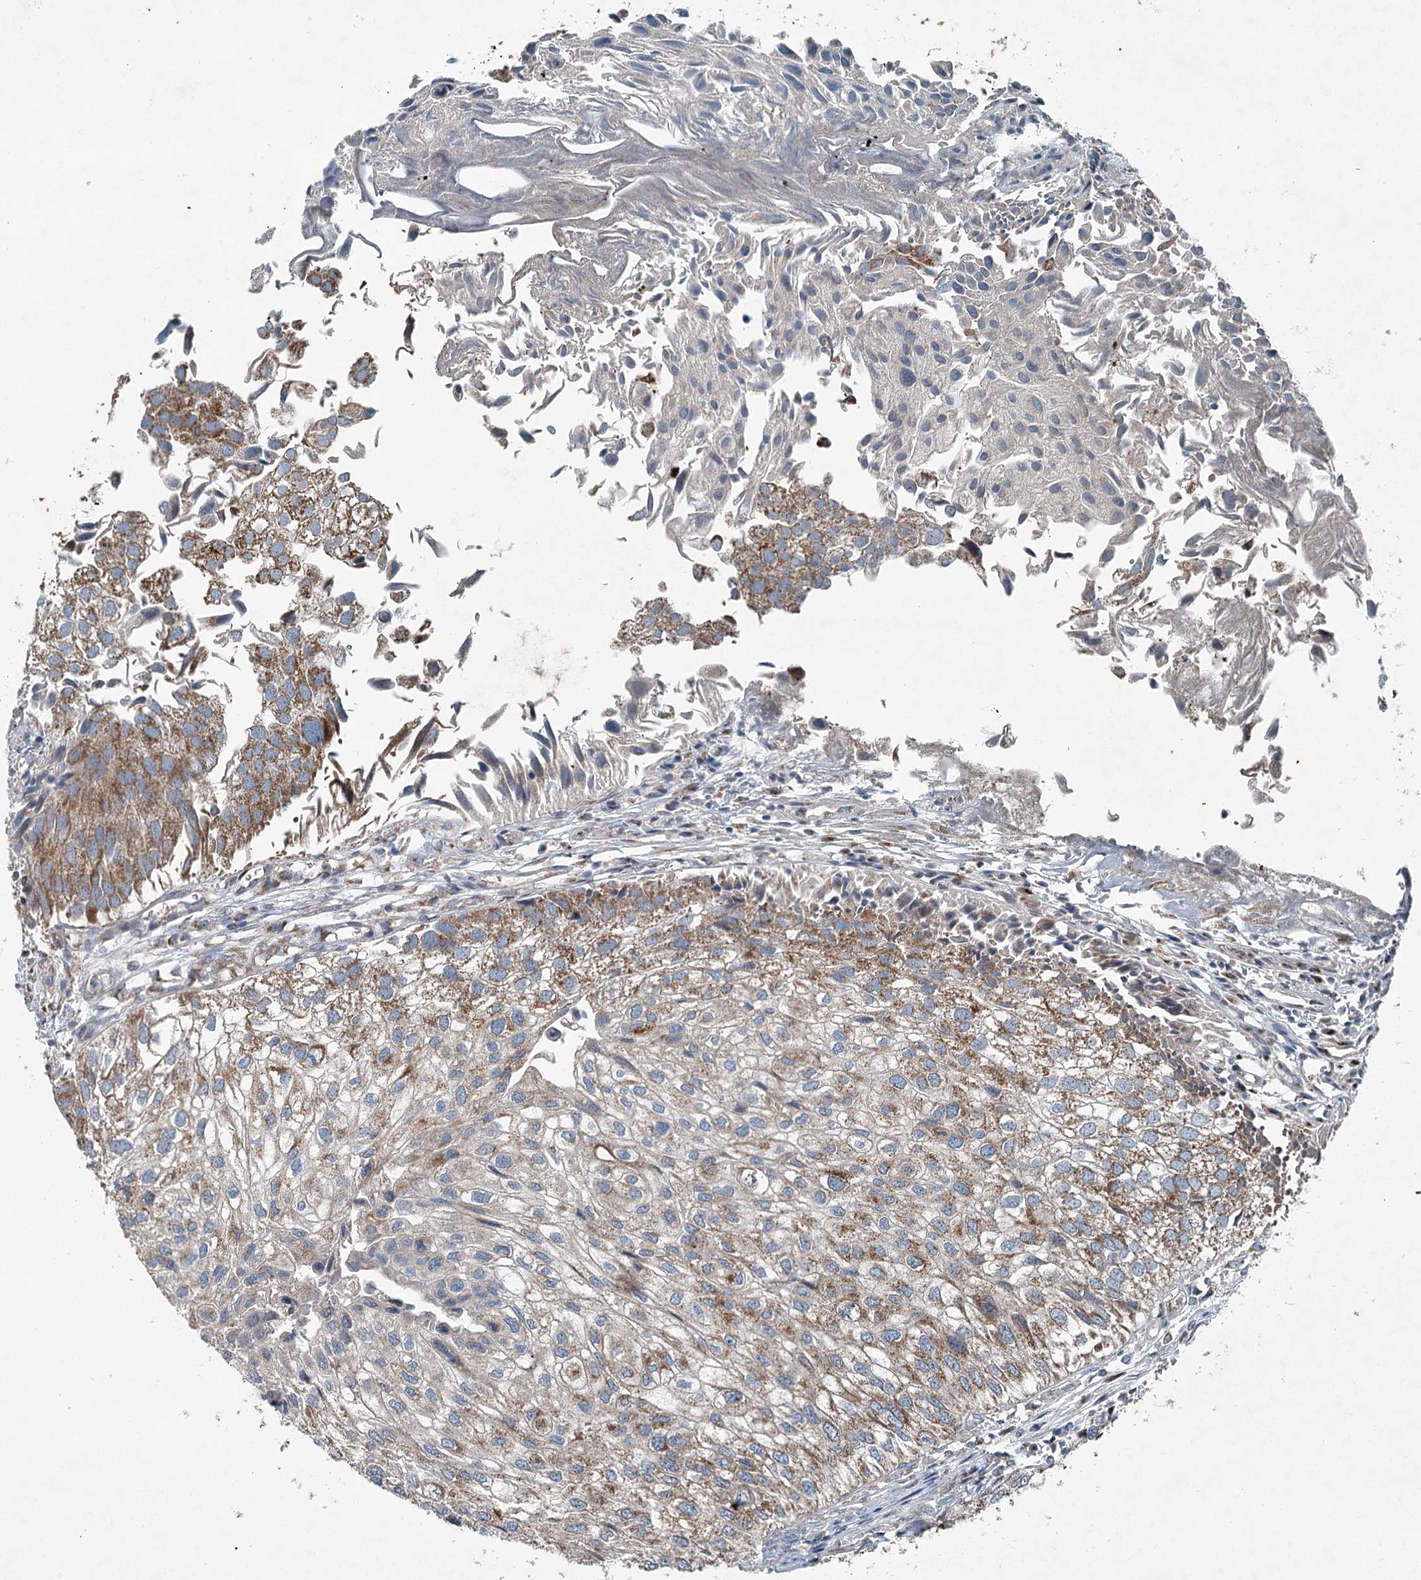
{"staining": {"intensity": "moderate", "quantity": ">75%", "location": "cytoplasmic/membranous"}, "tissue": "urothelial cancer", "cell_type": "Tumor cells", "image_type": "cancer", "snomed": [{"axis": "morphology", "description": "Urothelial carcinoma, Low grade"}, {"axis": "topography", "description": "Urinary bladder"}], "caption": "This is an image of IHC staining of urothelial cancer, which shows moderate positivity in the cytoplasmic/membranous of tumor cells.", "gene": "CHCHD5", "patient": {"sex": "female", "age": 89}}